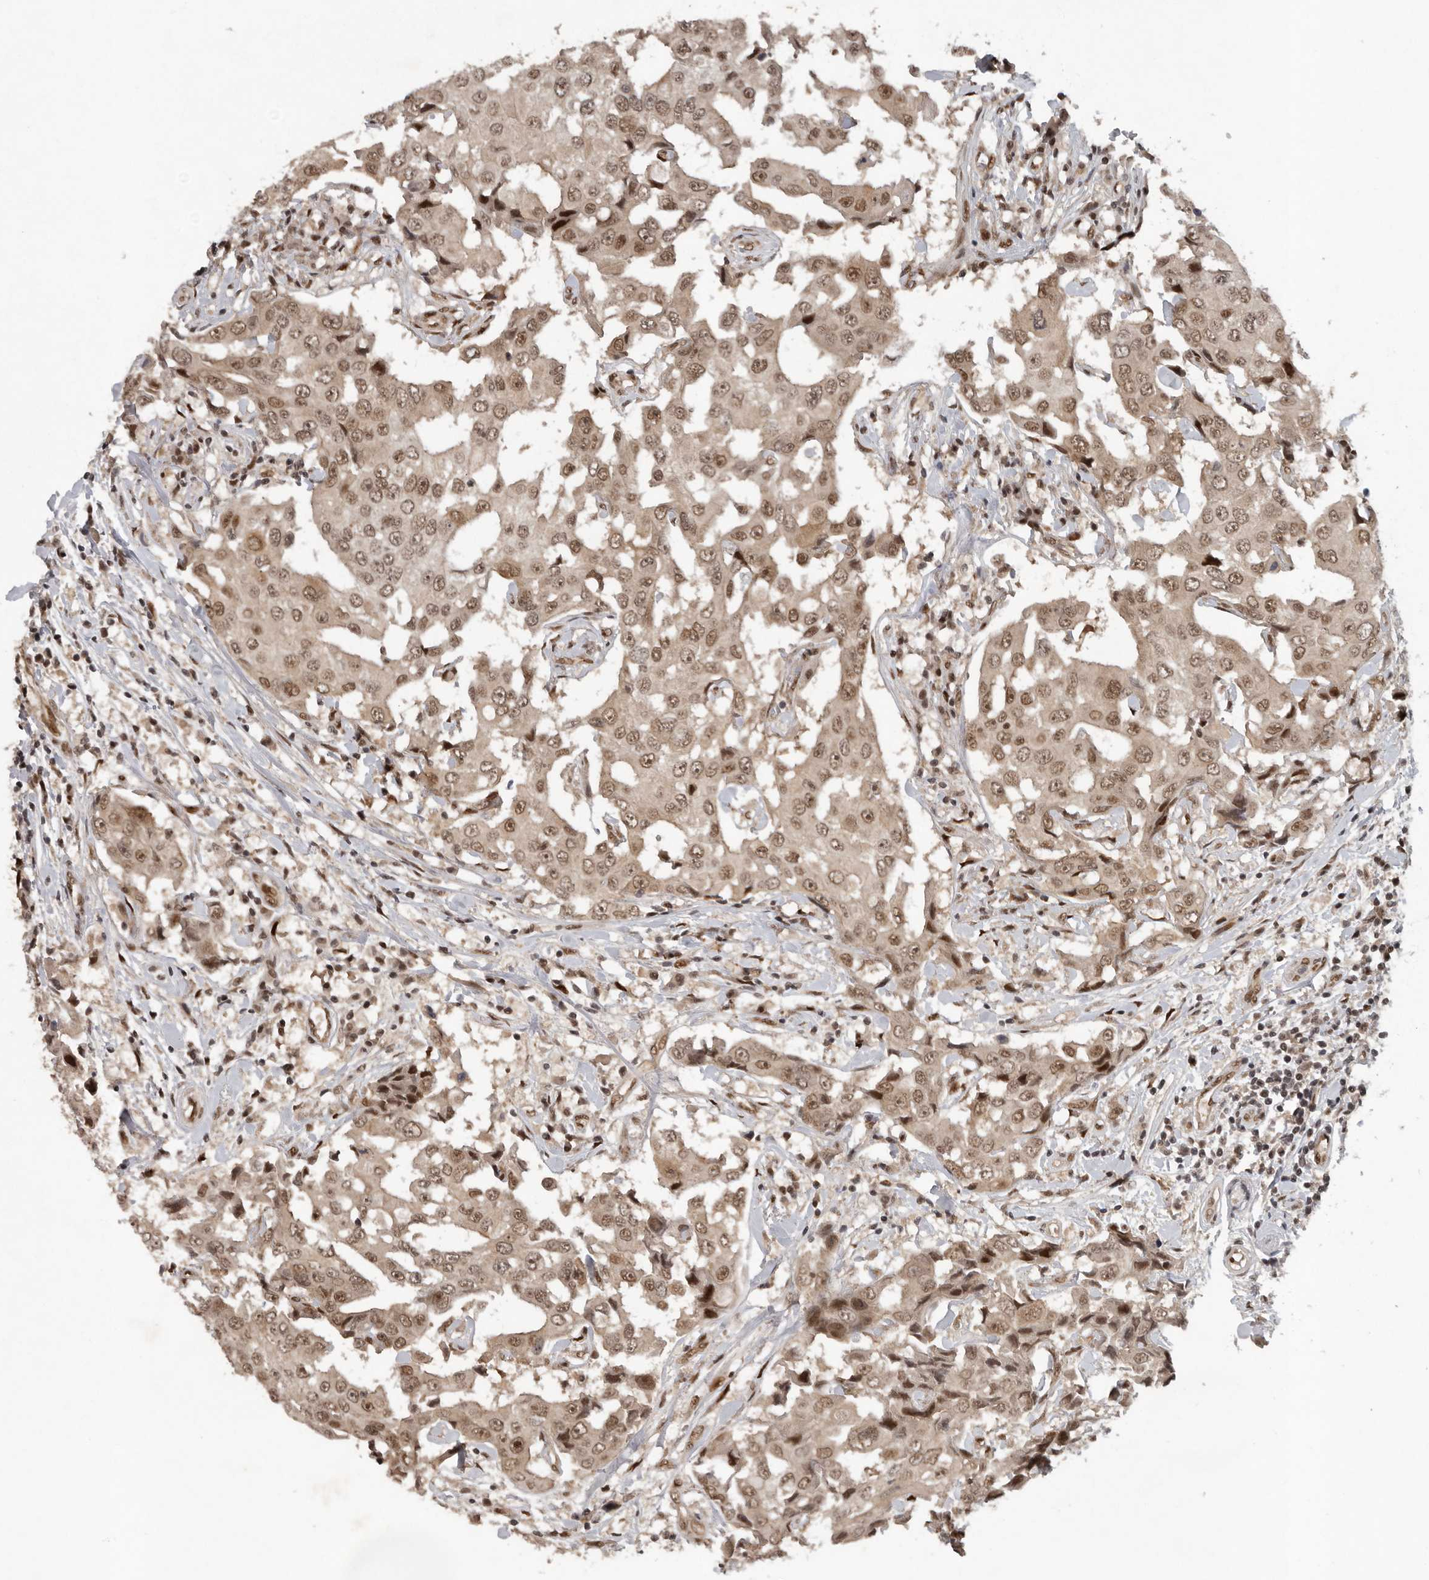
{"staining": {"intensity": "moderate", "quantity": ">75%", "location": "nuclear"}, "tissue": "breast cancer", "cell_type": "Tumor cells", "image_type": "cancer", "snomed": [{"axis": "morphology", "description": "Duct carcinoma"}, {"axis": "topography", "description": "Breast"}], "caption": "Immunohistochemistry (IHC) of breast invasive ductal carcinoma displays medium levels of moderate nuclear staining in approximately >75% of tumor cells. The staining was performed using DAB to visualize the protein expression in brown, while the nuclei were stained in blue with hematoxylin (Magnification: 20x).", "gene": "CDC27", "patient": {"sex": "female", "age": 27}}